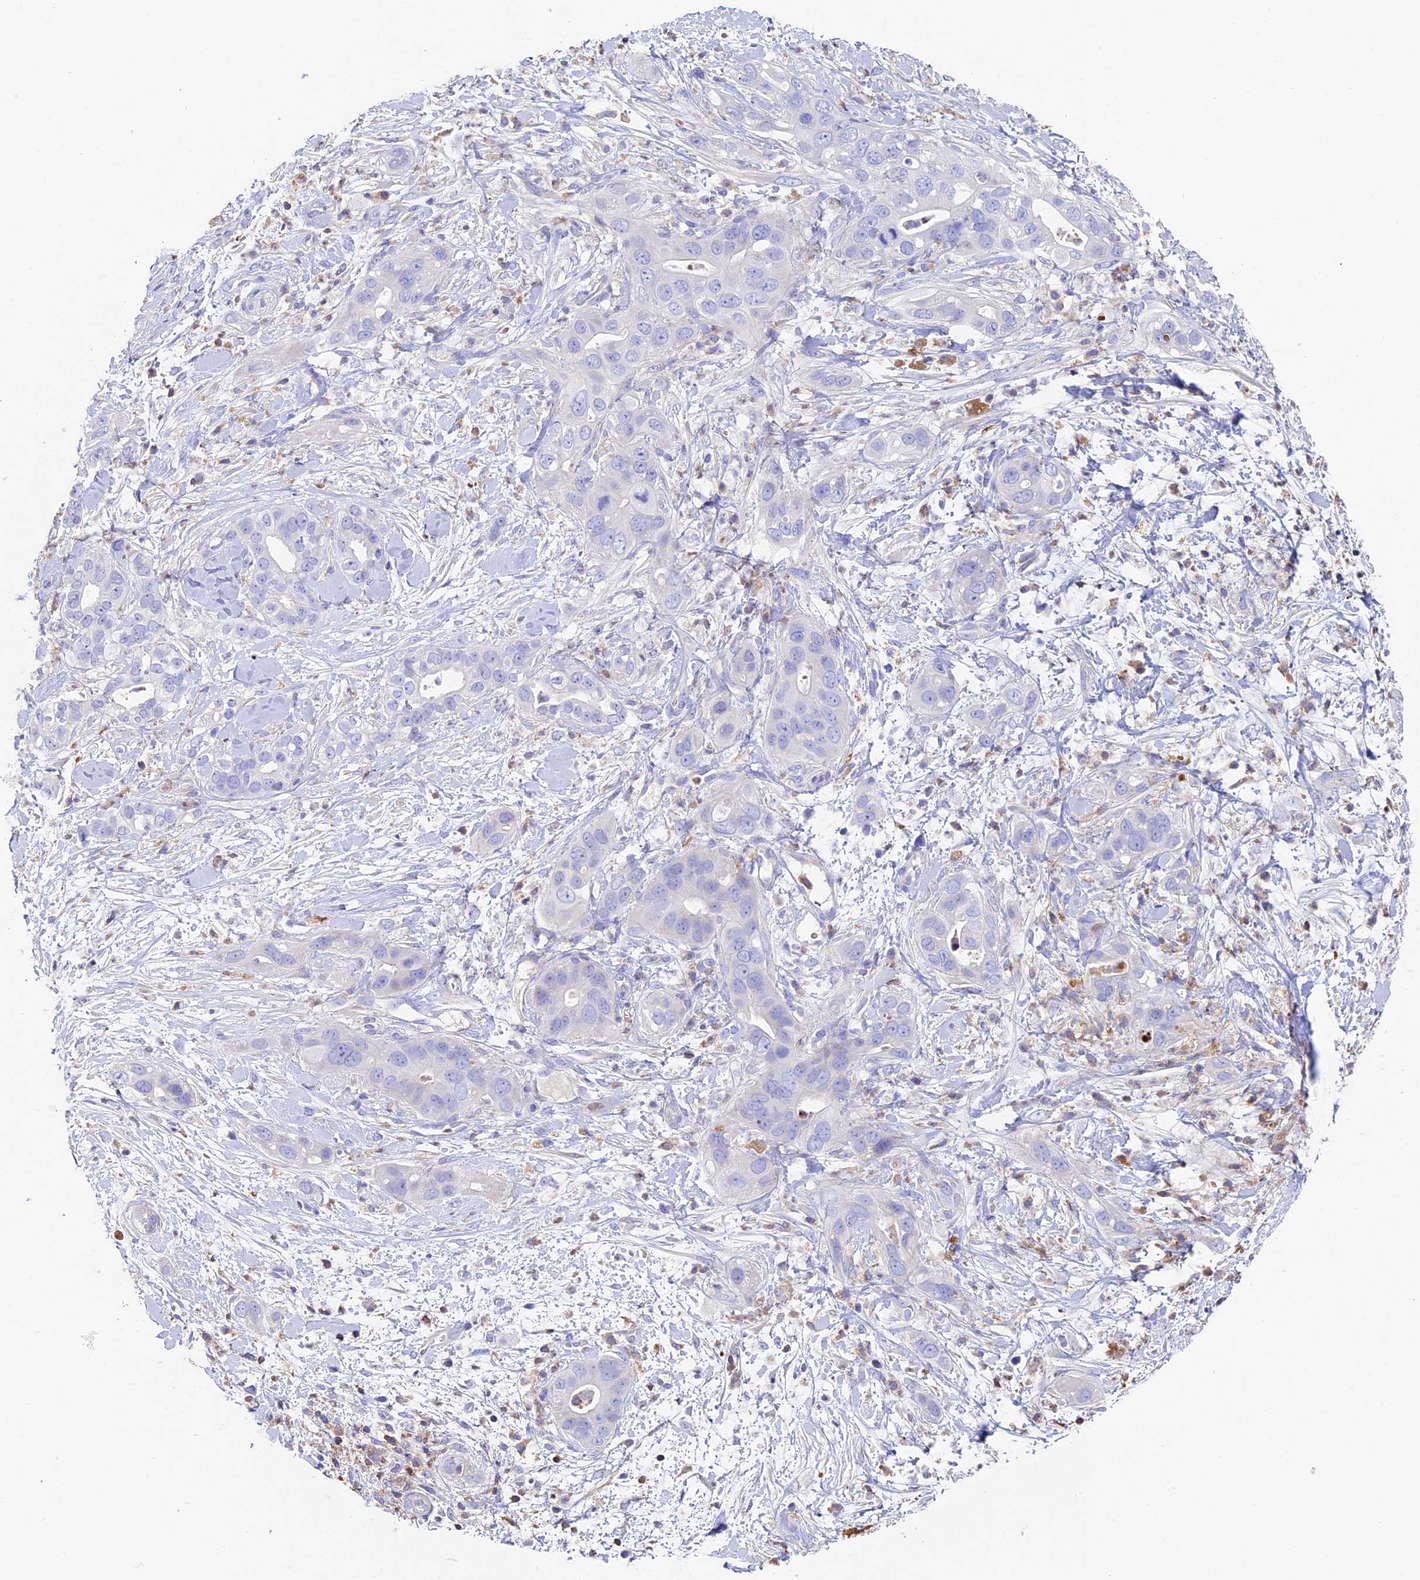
{"staining": {"intensity": "negative", "quantity": "none", "location": "none"}, "tissue": "pancreatic cancer", "cell_type": "Tumor cells", "image_type": "cancer", "snomed": [{"axis": "morphology", "description": "Adenocarcinoma, NOS"}, {"axis": "topography", "description": "Pancreas"}], "caption": "Tumor cells are negative for protein expression in human pancreatic cancer (adenocarcinoma).", "gene": "ADAT1", "patient": {"sex": "female", "age": 78}}